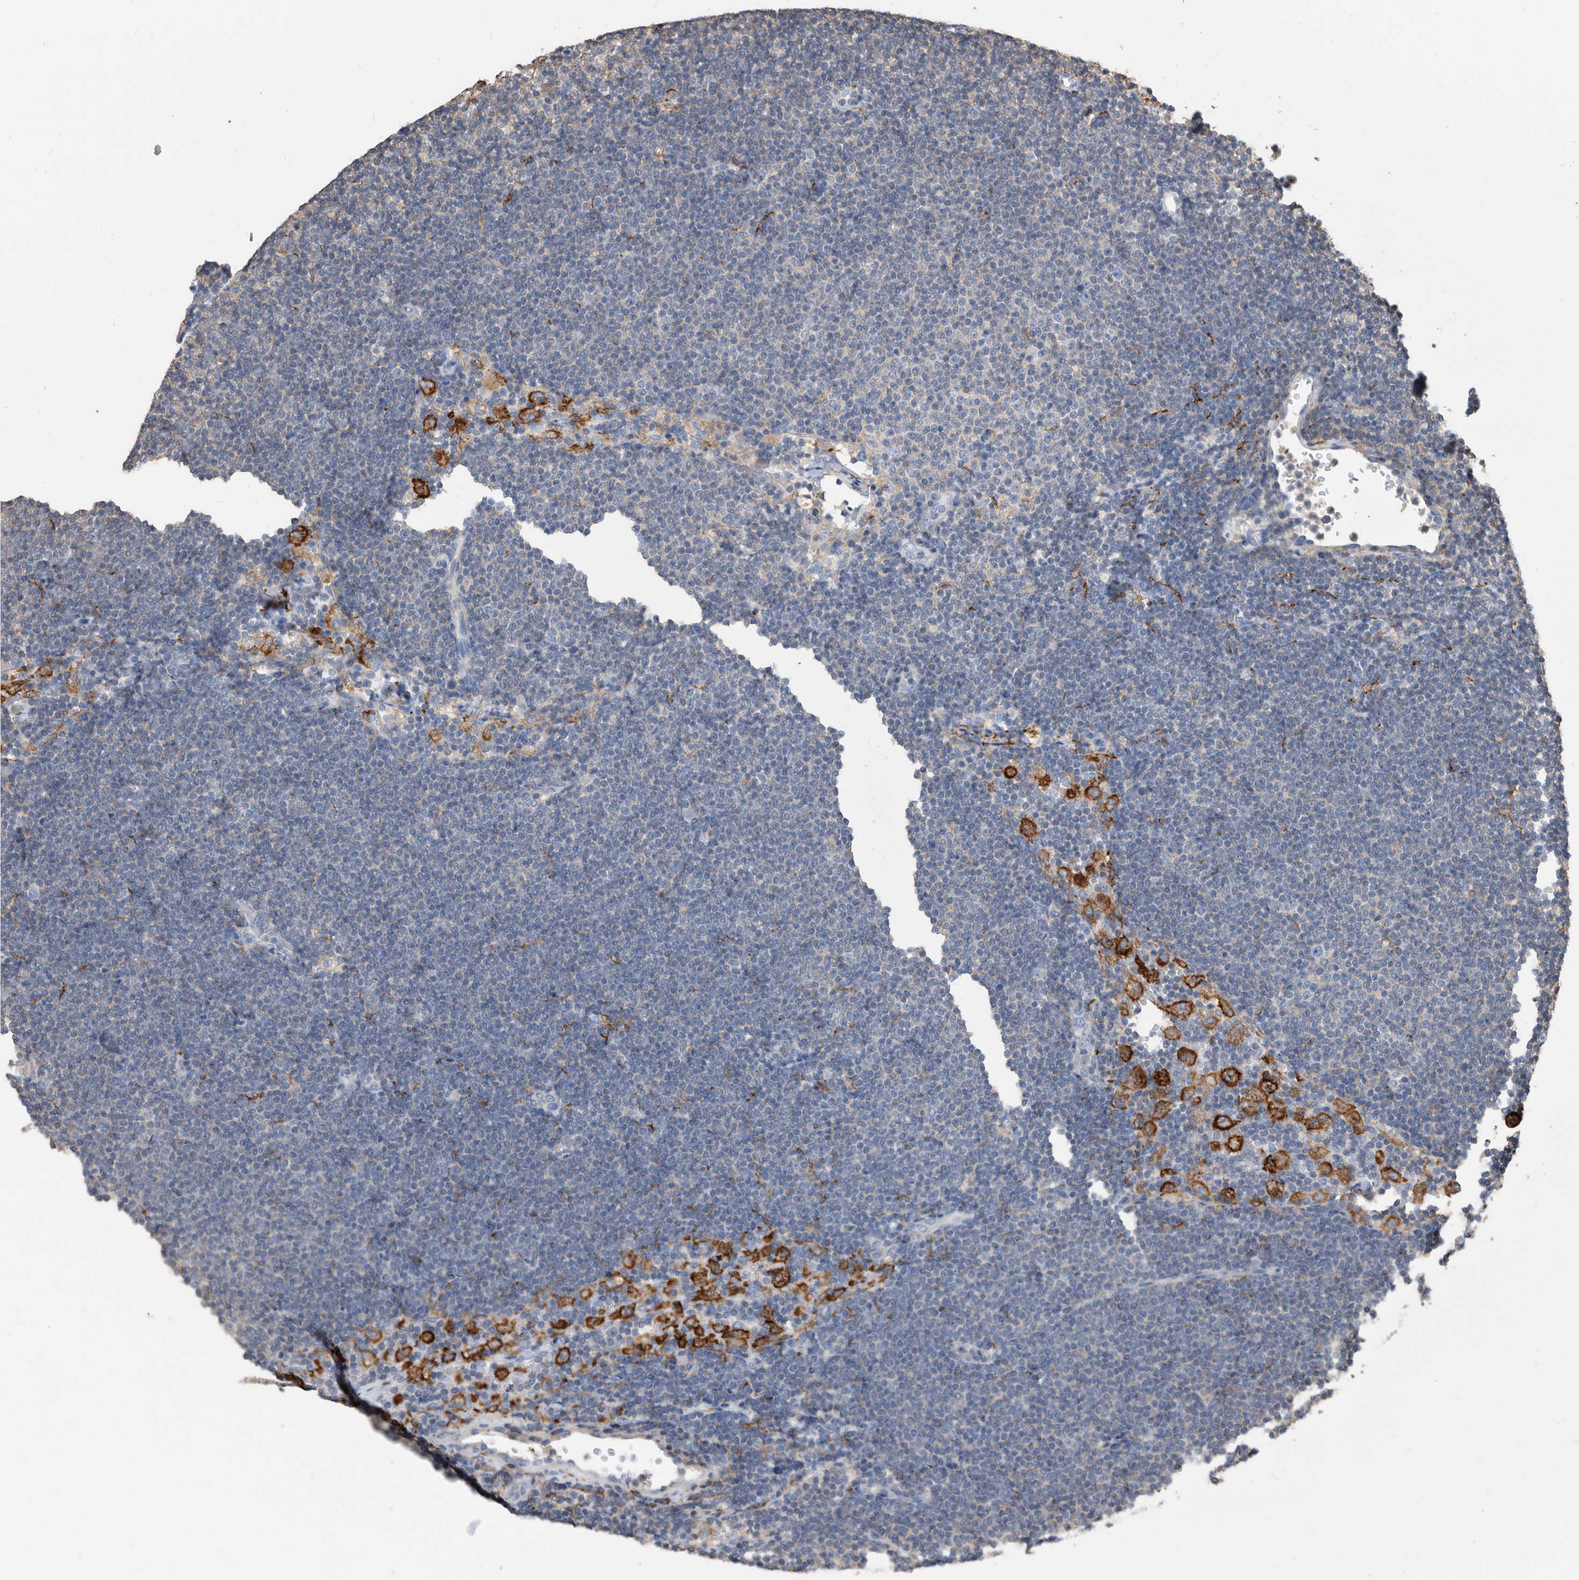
{"staining": {"intensity": "negative", "quantity": "none", "location": "none"}, "tissue": "lymphoma", "cell_type": "Tumor cells", "image_type": "cancer", "snomed": [{"axis": "morphology", "description": "Malignant lymphoma, non-Hodgkin's type, Low grade"}, {"axis": "topography", "description": "Lymph node"}], "caption": "DAB (3,3'-diaminobenzidine) immunohistochemical staining of malignant lymphoma, non-Hodgkin's type (low-grade) exhibits no significant staining in tumor cells. The staining was performed using DAB to visualize the protein expression in brown, while the nuclei were stained in blue with hematoxylin (Magnification: 20x).", "gene": "MS4A4A", "patient": {"sex": "female", "age": 53}}